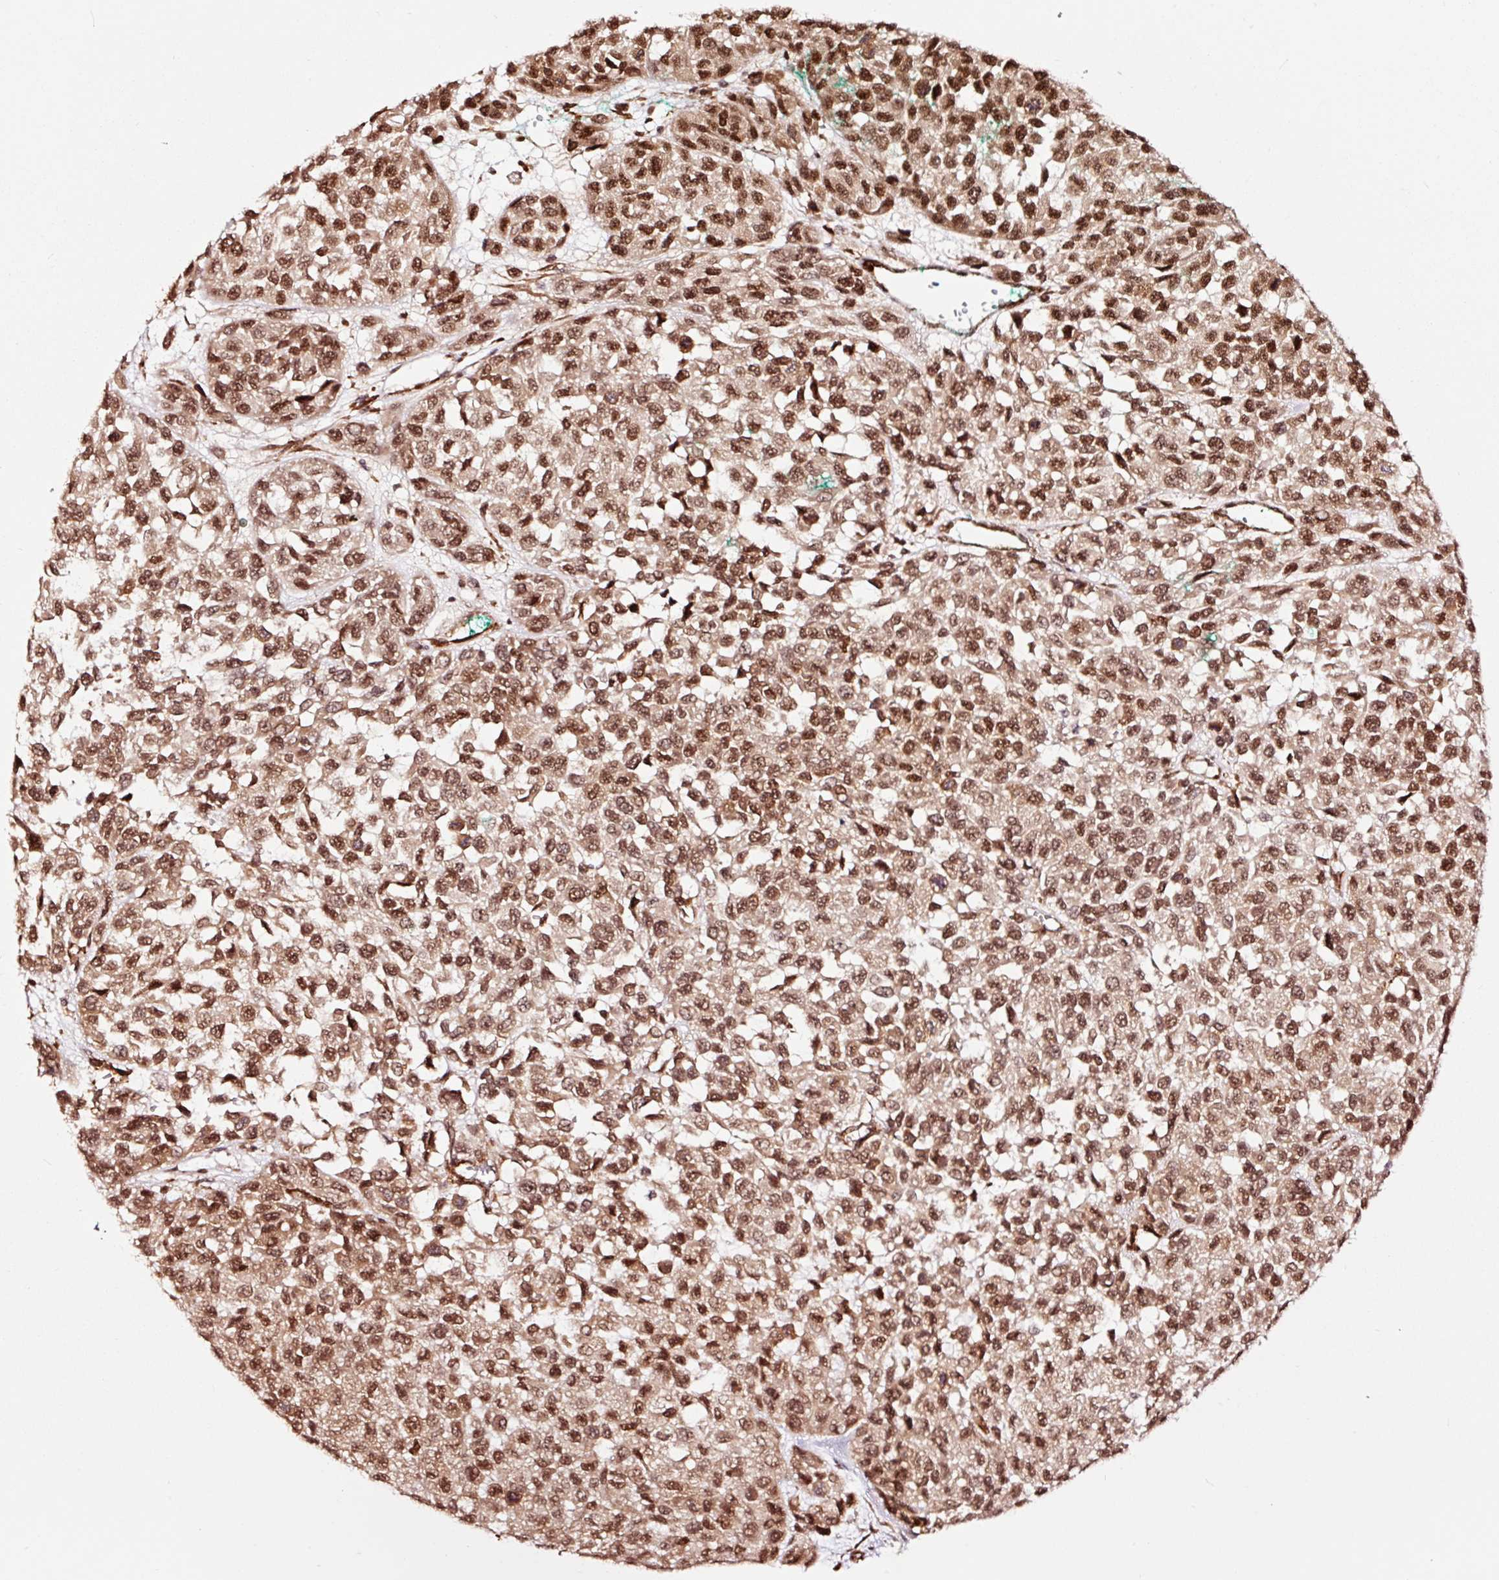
{"staining": {"intensity": "strong", "quantity": ">75%", "location": "nuclear"}, "tissue": "melanoma", "cell_type": "Tumor cells", "image_type": "cancer", "snomed": [{"axis": "morphology", "description": "Malignant melanoma, NOS"}, {"axis": "topography", "description": "Skin"}], "caption": "Protein expression by immunohistochemistry (IHC) exhibits strong nuclear expression in about >75% of tumor cells in melanoma.", "gene": "TPM1", "patient": {"sex": "male", "age": 62}}